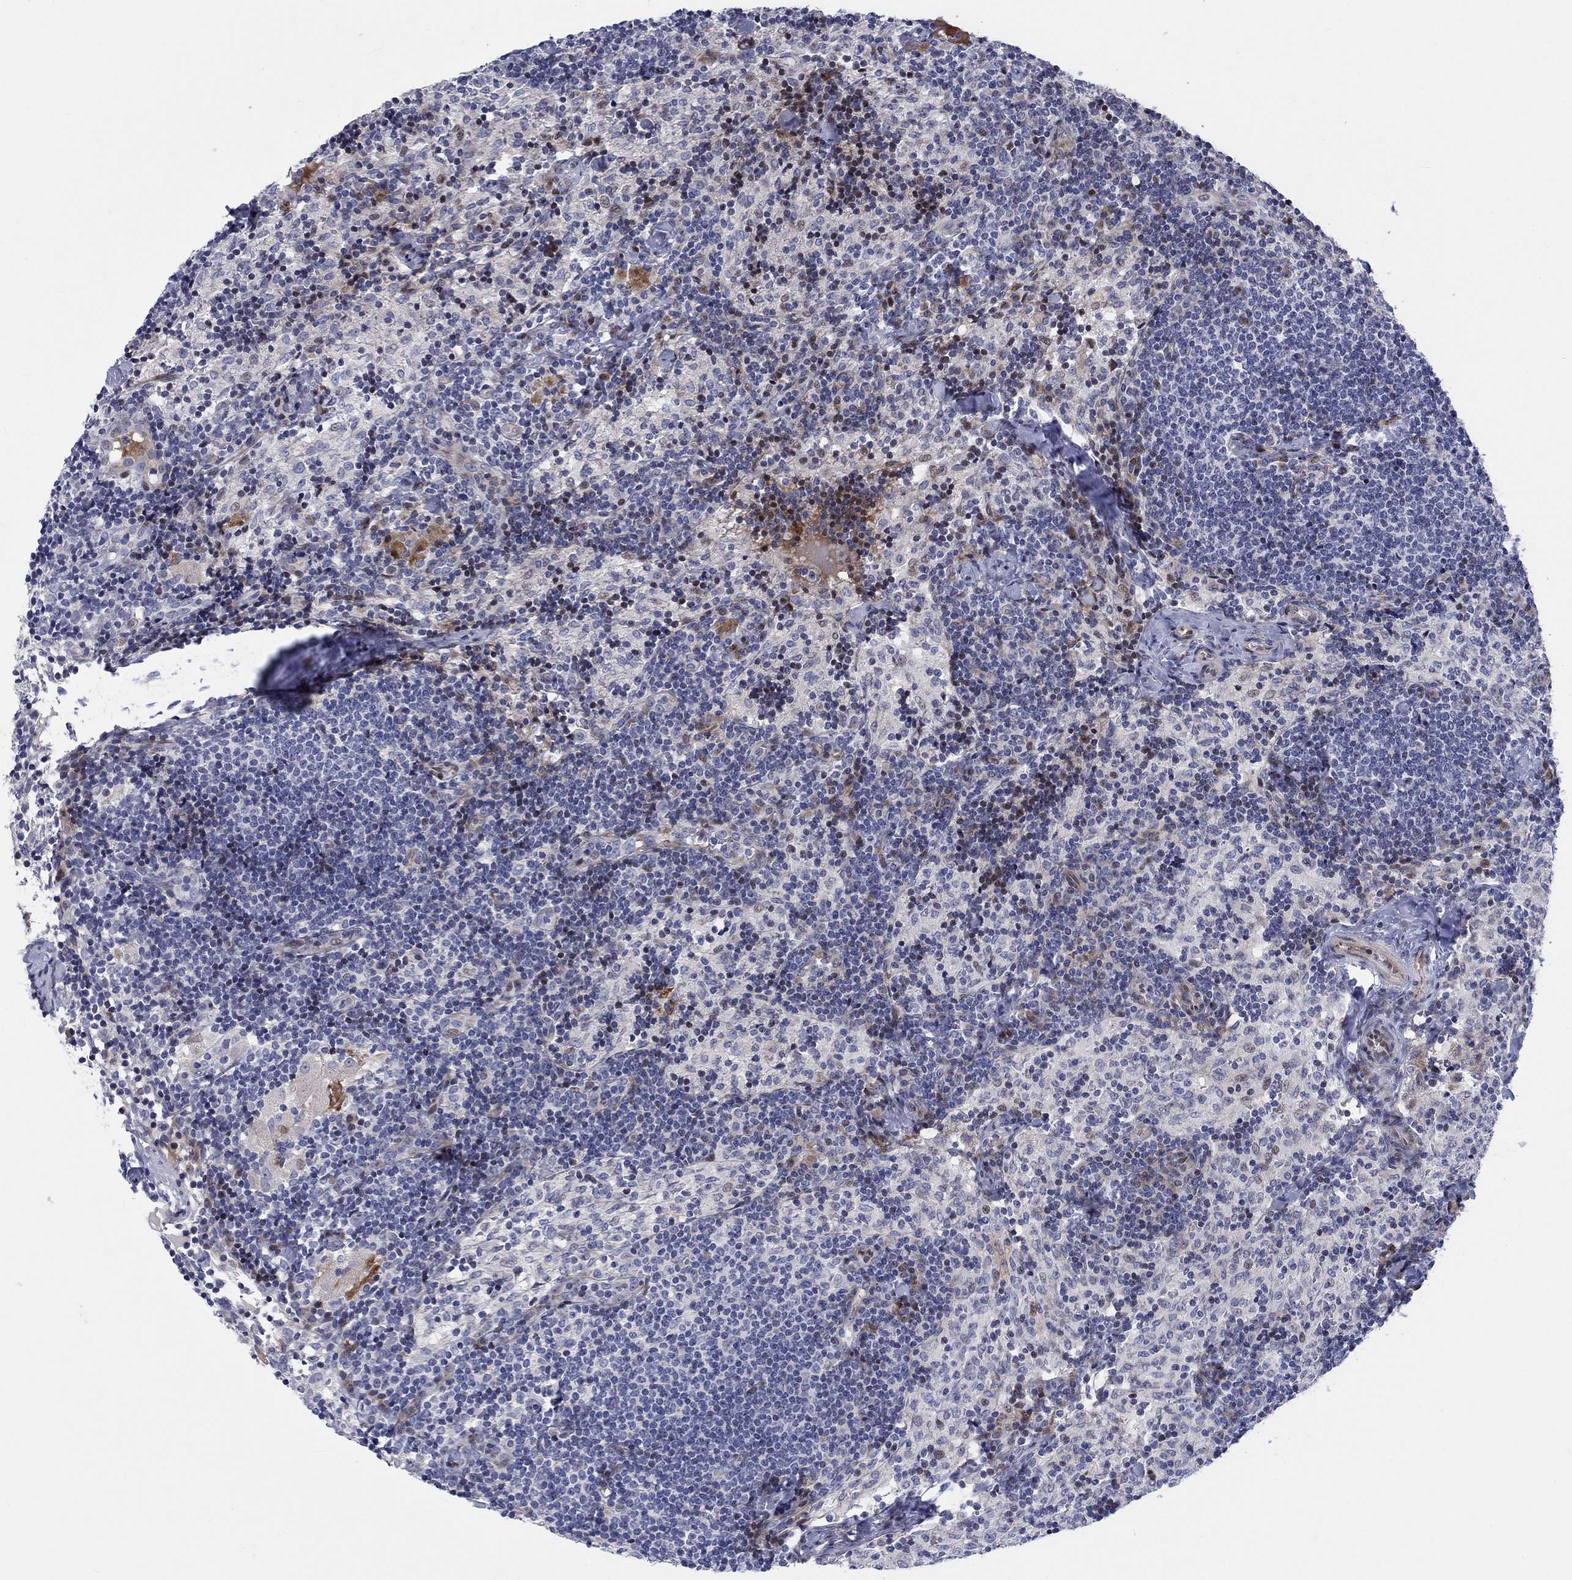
{"staining": {"intensity": "negative", "quantity": "none", "location": "none"}, "tissue": "lymph node", "cell_type": "Germinal center cells", "image_type": "normal", "snomed": [{"axis": "morphology", "description": "Normal tissue, NOS"}, {"axis": "topography", "description": "Lymph node"}], "caption": "An IHC micrograph of benign lymph node is shown. There is no staining in germinal center cells of lymph node. The staining was performed using DAB to visualize the protein expression in brown, while the nuclei were stained in blue with hematoxylin (Magnification: 20x).", "gene": "ARHGAP36", "patient": {"sex": "female", "age": 52}}